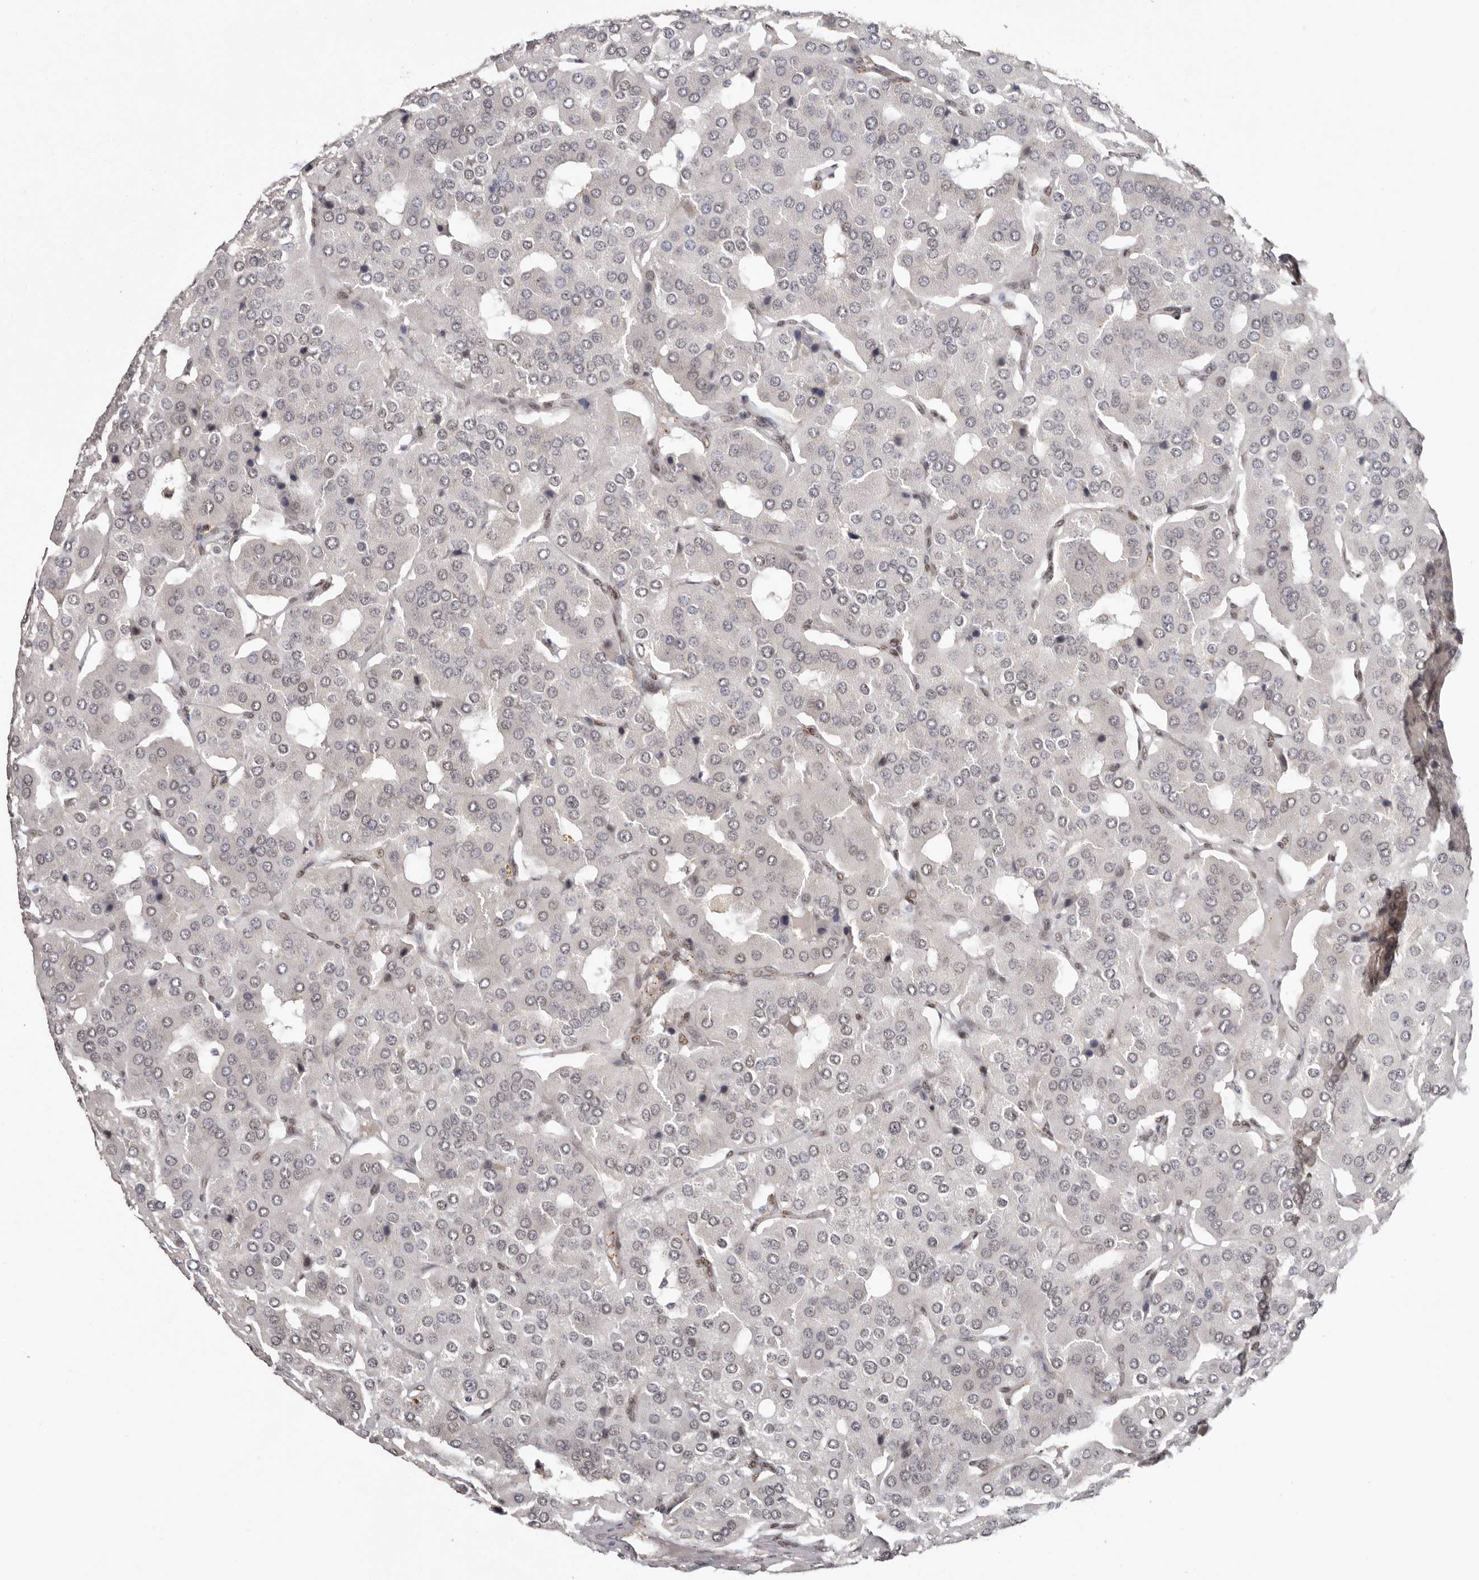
{"staining": {"intensity": "negative", "quantity": "none", "location": "none"}, "tissue": "parathyroid gland", "cell_type": "Glandular cells", "image_type": "normal", "snomed": [{"axis": "morphology", "description": "Normal tissue, NOS"}, {"axis": "morphology", "description": "Adenoma, NOS"}, {"axis": "topography", "description": "Parathyroid gland"}], "caption": "Immunohistochemical staining of normal parathyroid gland exhibits no significant staining in glandular cells. (Immunohistochemistry, brightfield microscopy, high magnification).", "gene": "SMAD7", "patient": {"sex": "female", "age": 86}}